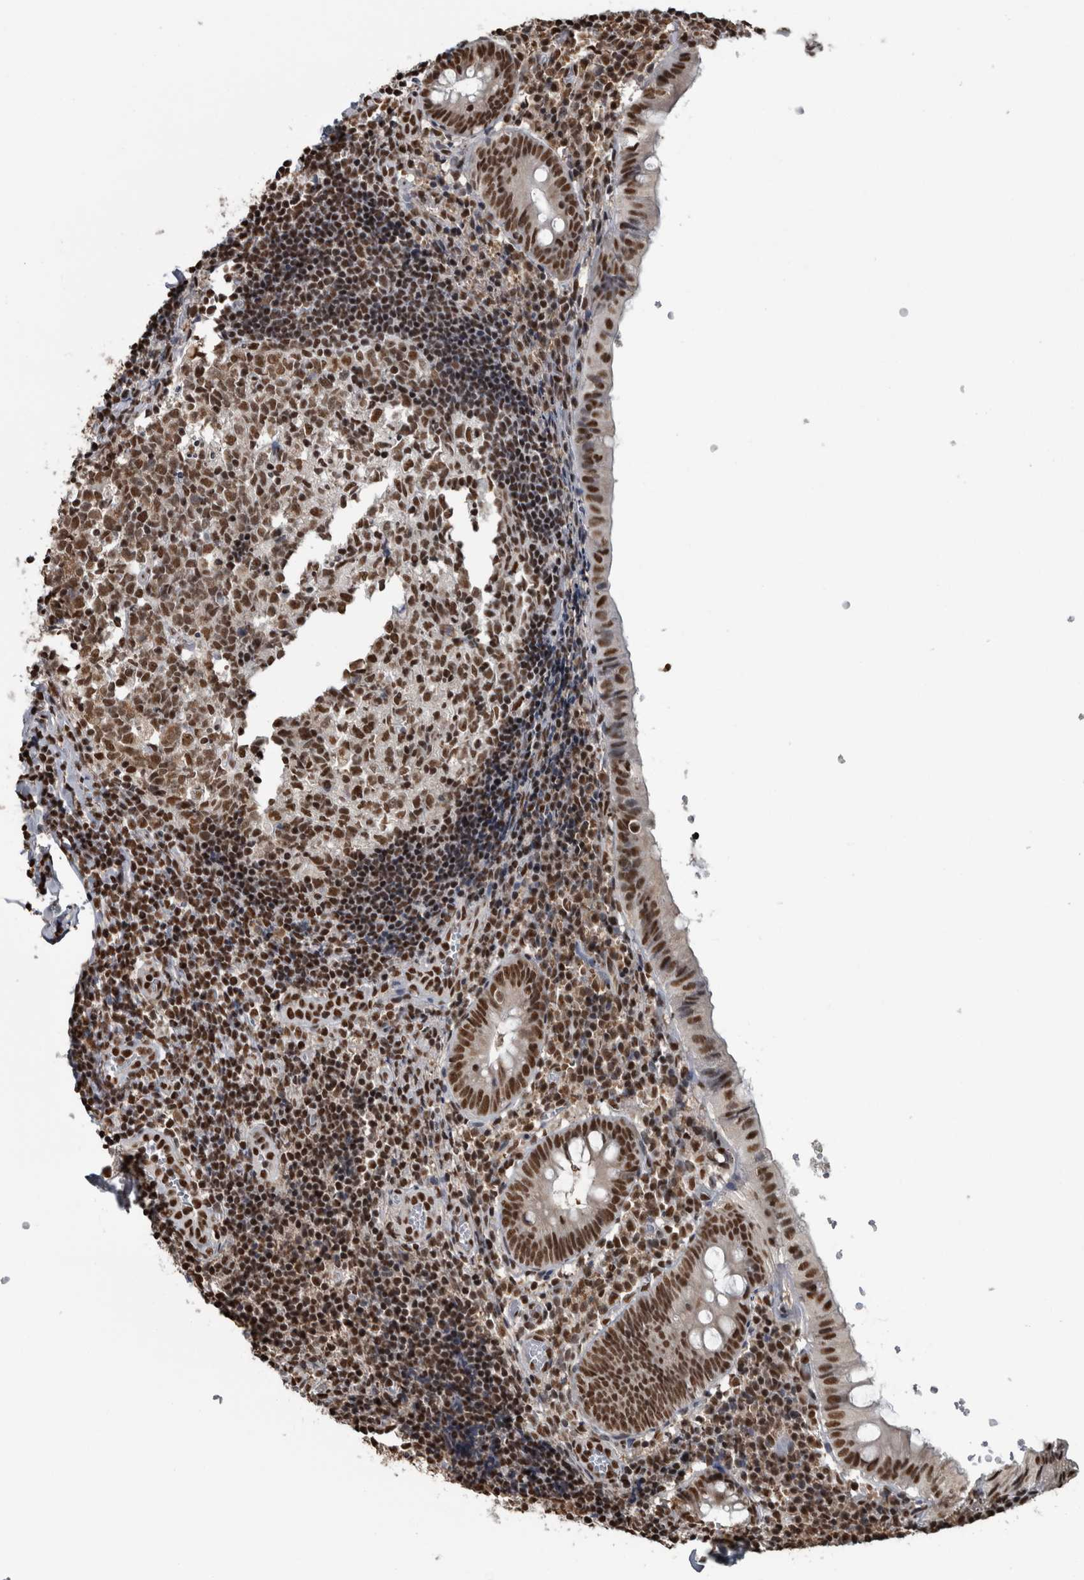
{"staining": {"intensity": "strong", "quantity": ">75%", "location": "nuclear"}, "tissue": "appendix", "cell_type": "Glandular cells", "image_type": "normal", "snomed": [{"axis": "morphology", "description": "Normal tissue, NOS"}, {"axis": "topography", "description": "Appendix"}], "caption": "Unremarkable appendix was stained to show a protein in brown. There is high levels of strong nuclear expression in about >75% of glandular cells.", "gene": "TGS1", "patient": {"sex": "male", "age": 8}}